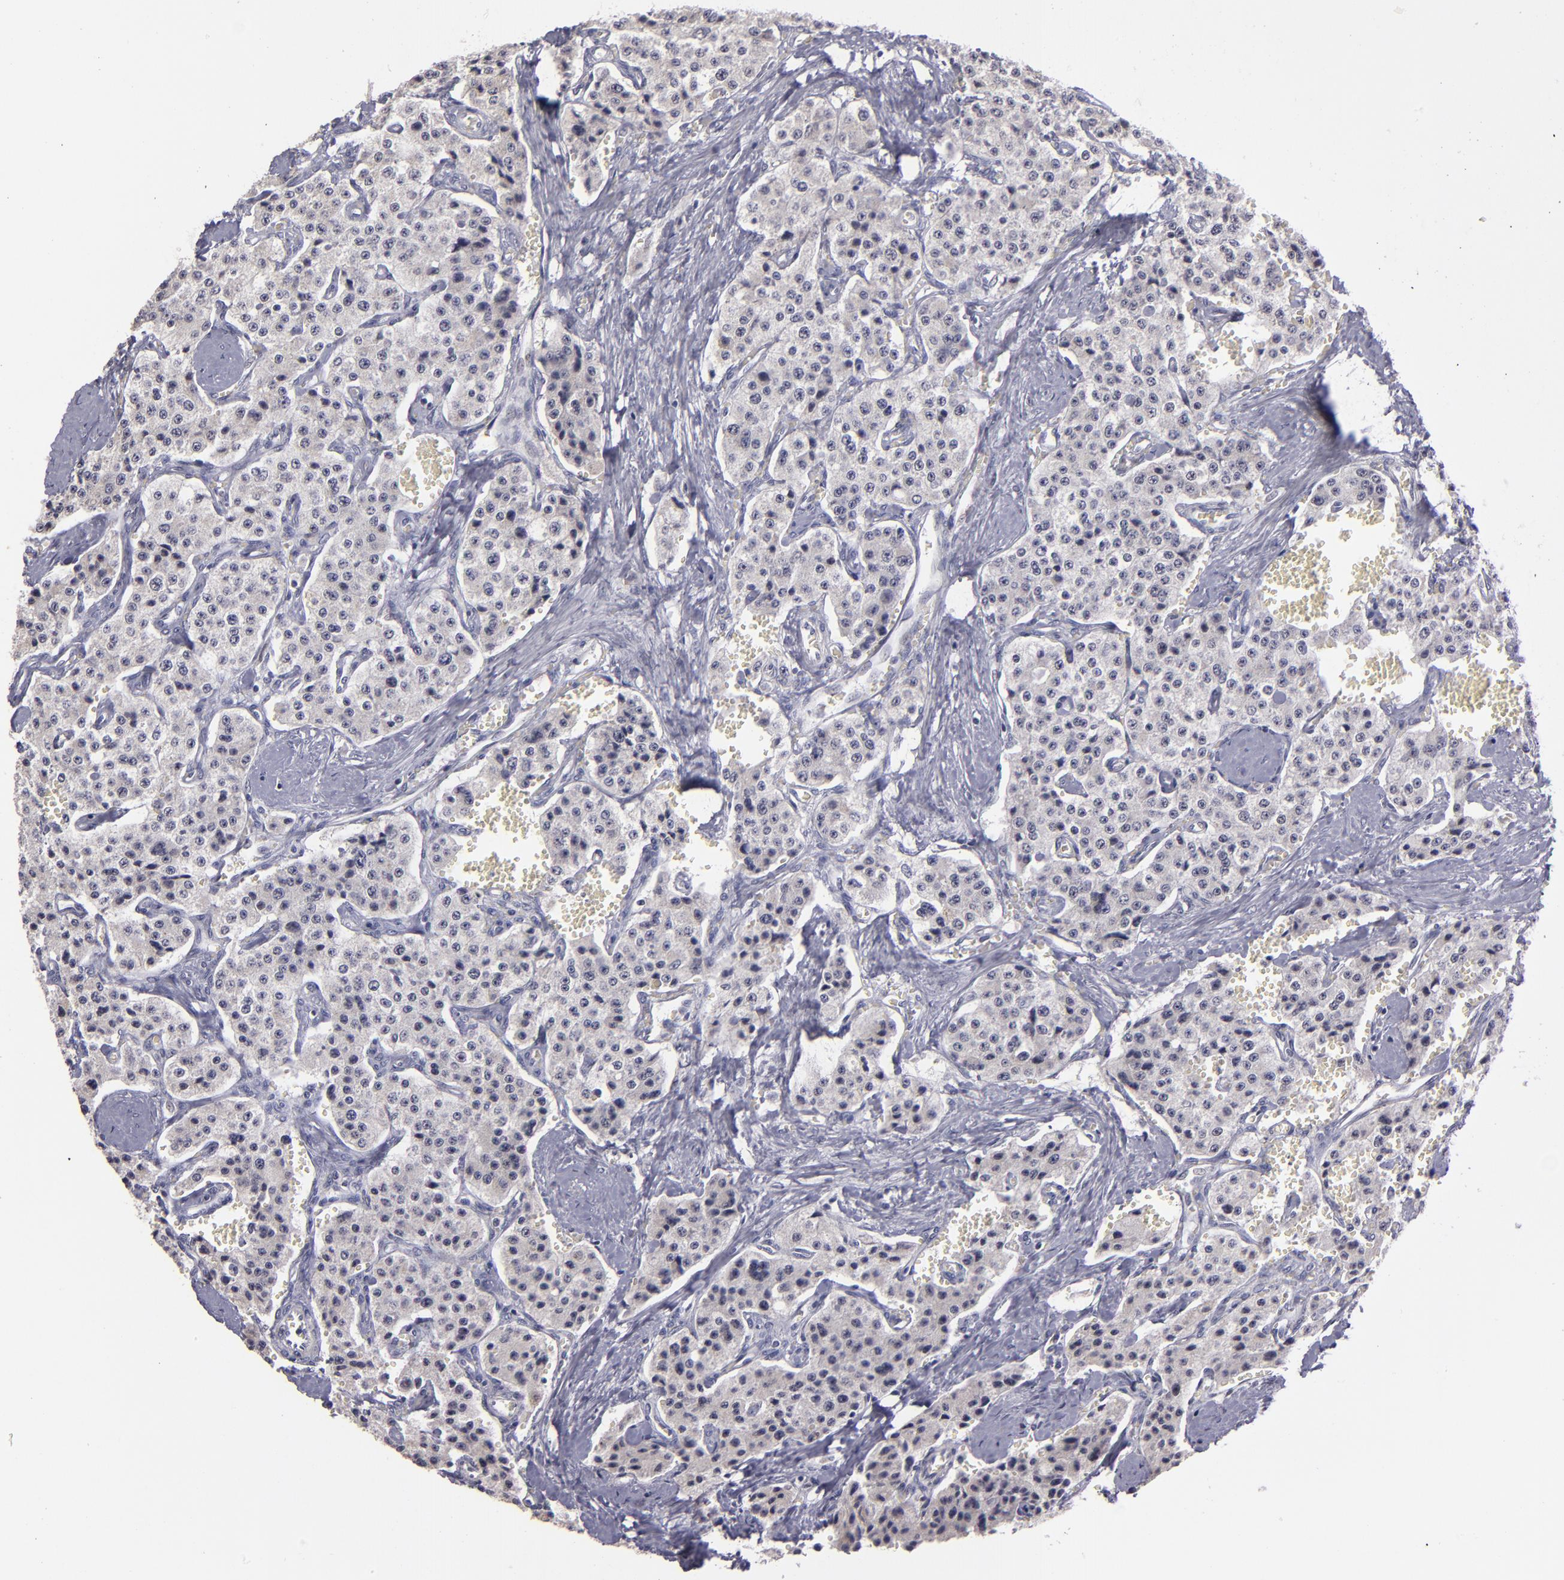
{"staining": {"intensity": "weak", "quantity": "<25%", "location": "cytoplasmic/membranous,nuclear"}, "tissue": "carcinoid", "cell_type": "Tumor cells", "image_type": "cancer", "snomed": [{"axis": "morphology", "description": "Carcinoid, malignant, NOS"}, {"axis": "topography", "description": "Small intestine"}], "caption": "Human carcinoid stained for a protein using immunohistochemistry displays no positivity in tumor cells.", "gene": "OTUB2", "patient": {"sex": "male", "age": 52}}